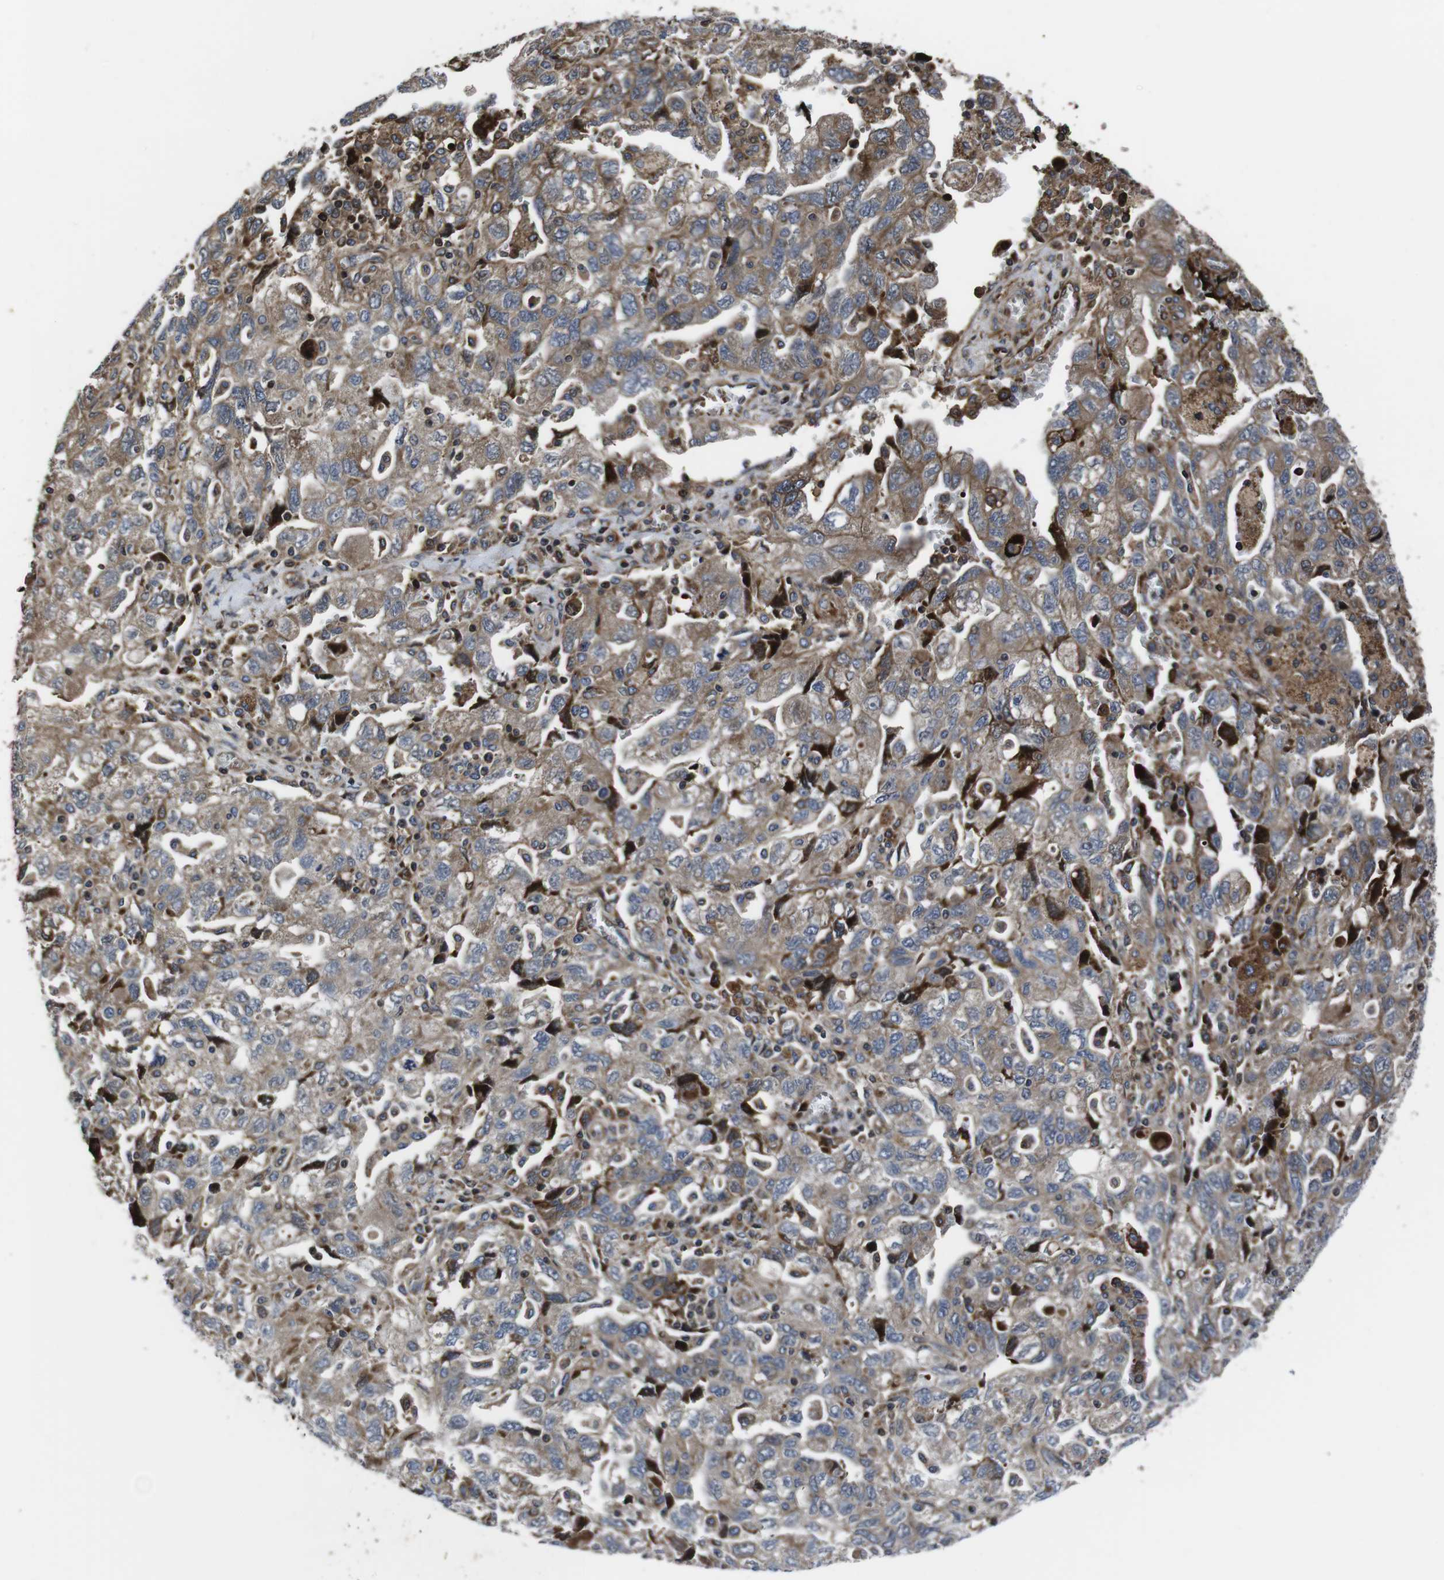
{"staining": {"intensity": "moderate", "quantity": ">75%", "location": "cytoplasmic/membranous"}, "tissue": "ovarian cancer", "cell_type": "Tumor cells", "image_type": "cancer", "snomed": [{"axis": "morphology", "description": "Carcinoma, NOS"}, {"axis": "morphology", "description": "Cystadenocarcinoma, serous, NOS"}, {"axis": "topography", "description": "Ovary"}], "caption": "Ovarian serous cystadenocarcinoma stained for a protein (brown) shows moderate cytoplasmic/membranous positive staining in about >75% of tumor cells.", "gene": "SMYD3", "patient": {"sex": "female", "age": 69}}